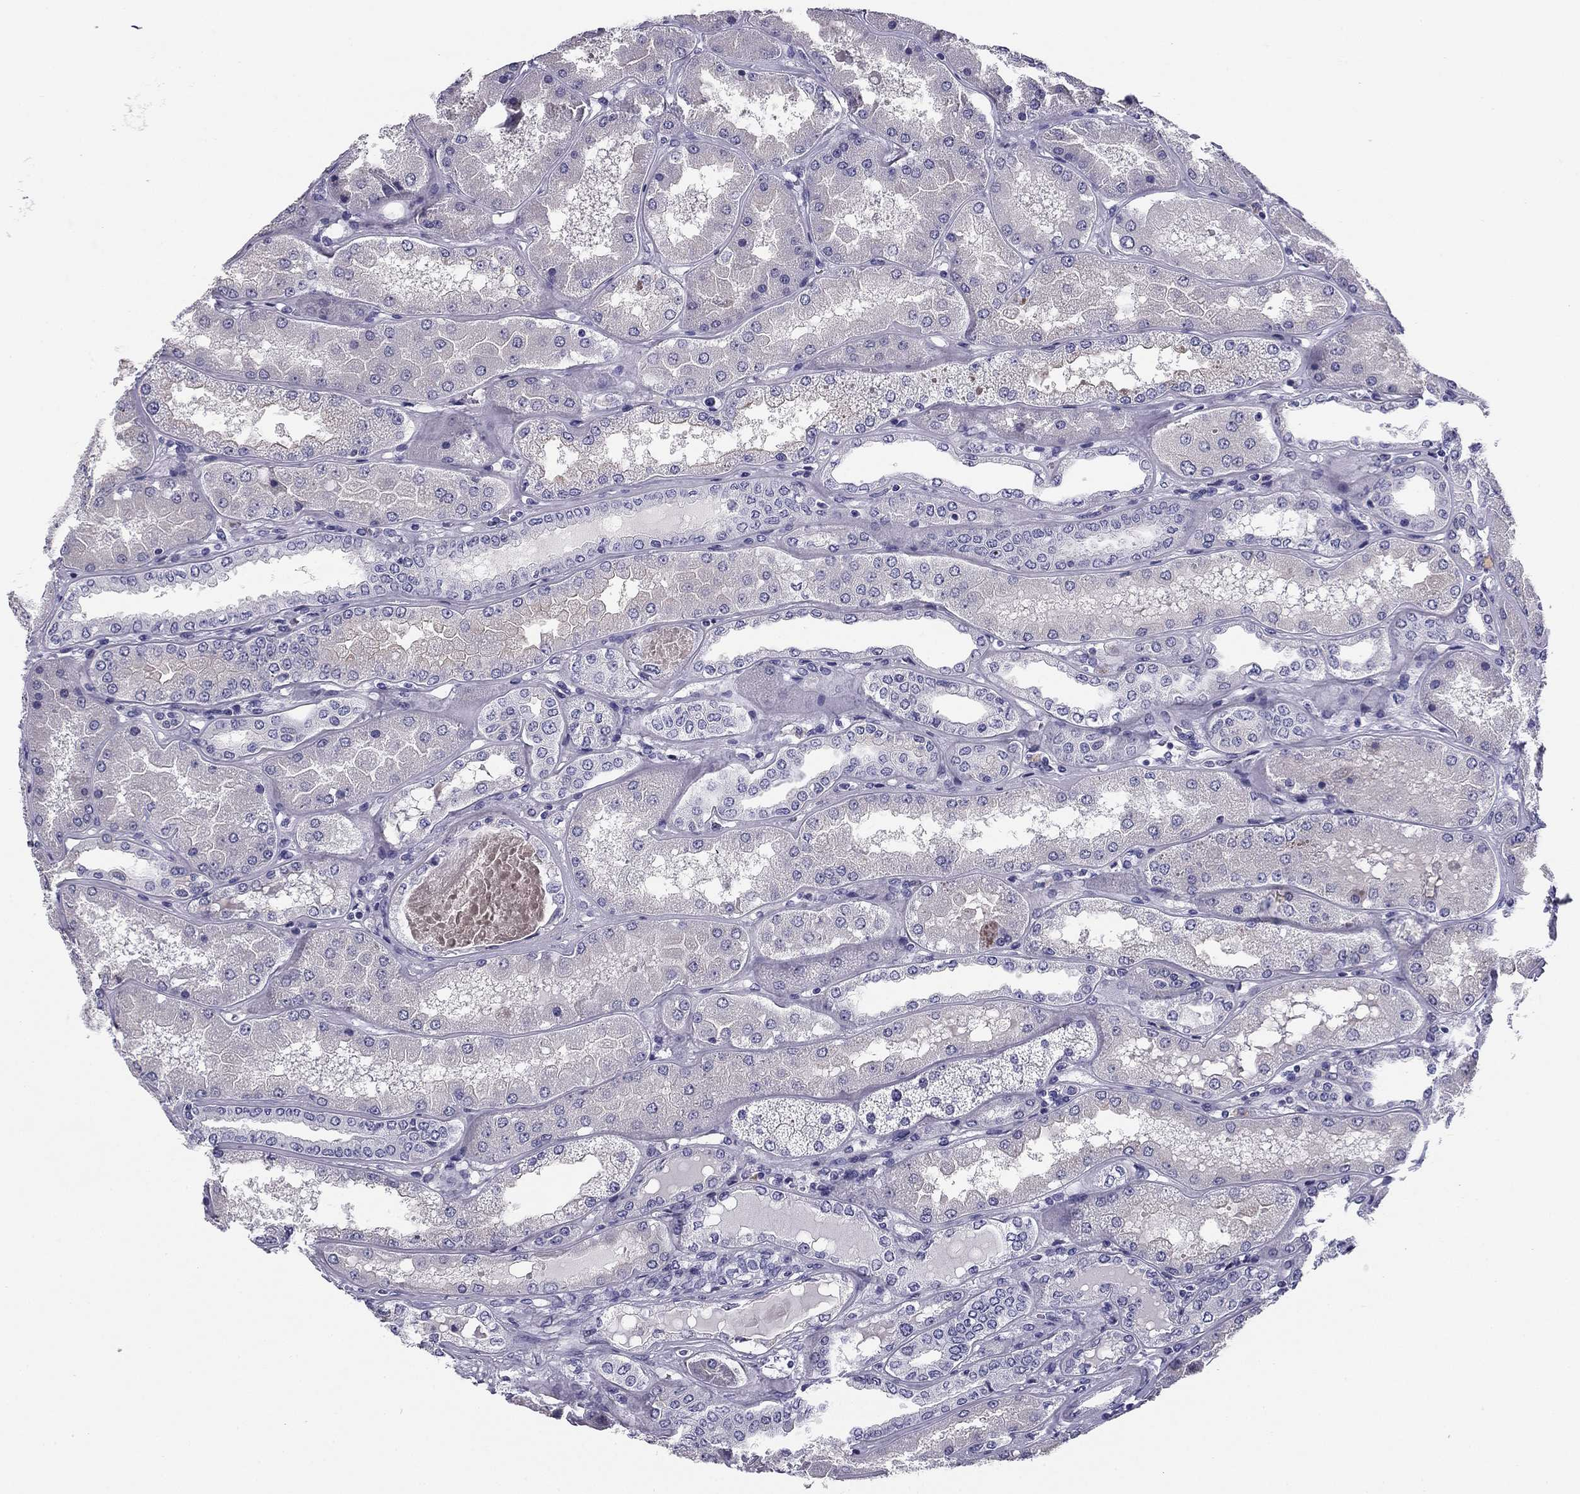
{"staining": {"intensity": "negative", "quantity": "none", "location": "none"}, "tissue": "kidney", "cell_type": "Cells in glomeruli", "image_type": "normal", "snomed": [{"axis": "morphology", "description": "Normal tissue, NOS"}, {"axis": "topography", "description": "Kidney"}], "caption": "A high-resolution image shows immunohistochemistry staining of normal kidney, which exhibits no significant positivity in cells in glomeruli.", "gene": "FLNC", "patient": {"sex": "female", "age": 56}}